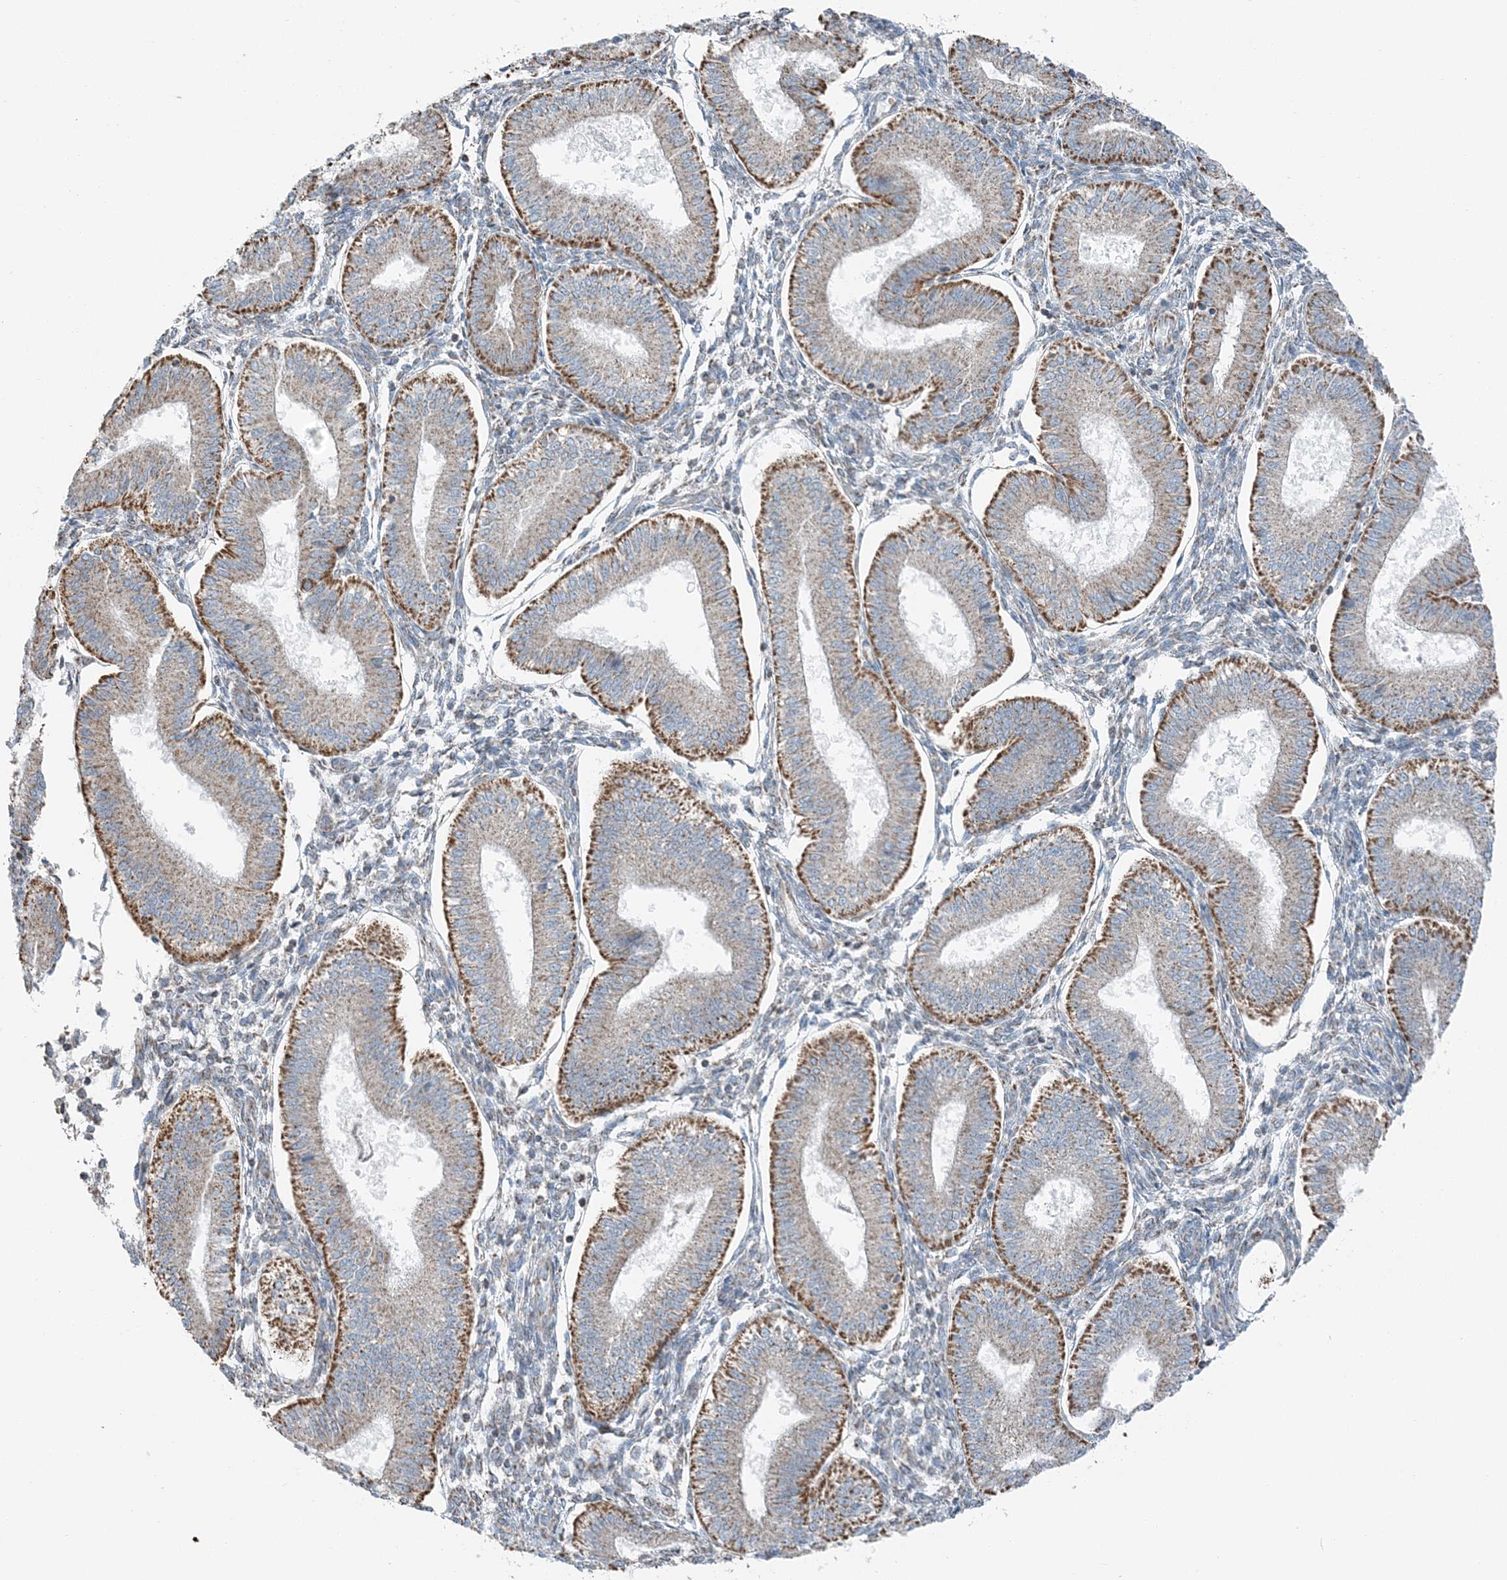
{"staining": {"intensity": "negative", "quantity": "none", "location": "none"}, "tissue": "endometrium", "cell_type": "Cells in endometrial stroma", "image_type": "normal", "snomed": [{"axis": "morphology", "description": "Normal tissue, NOS"}, {"axis": "topography", "description": "Endometrium"}], "caption": "Immunohistochemistry of unremarkable endometrium exhibits no staining in cells in endometrial stroma.", "gene": "SLC22A16", "patient": {"sex": "female", "age": 39}}